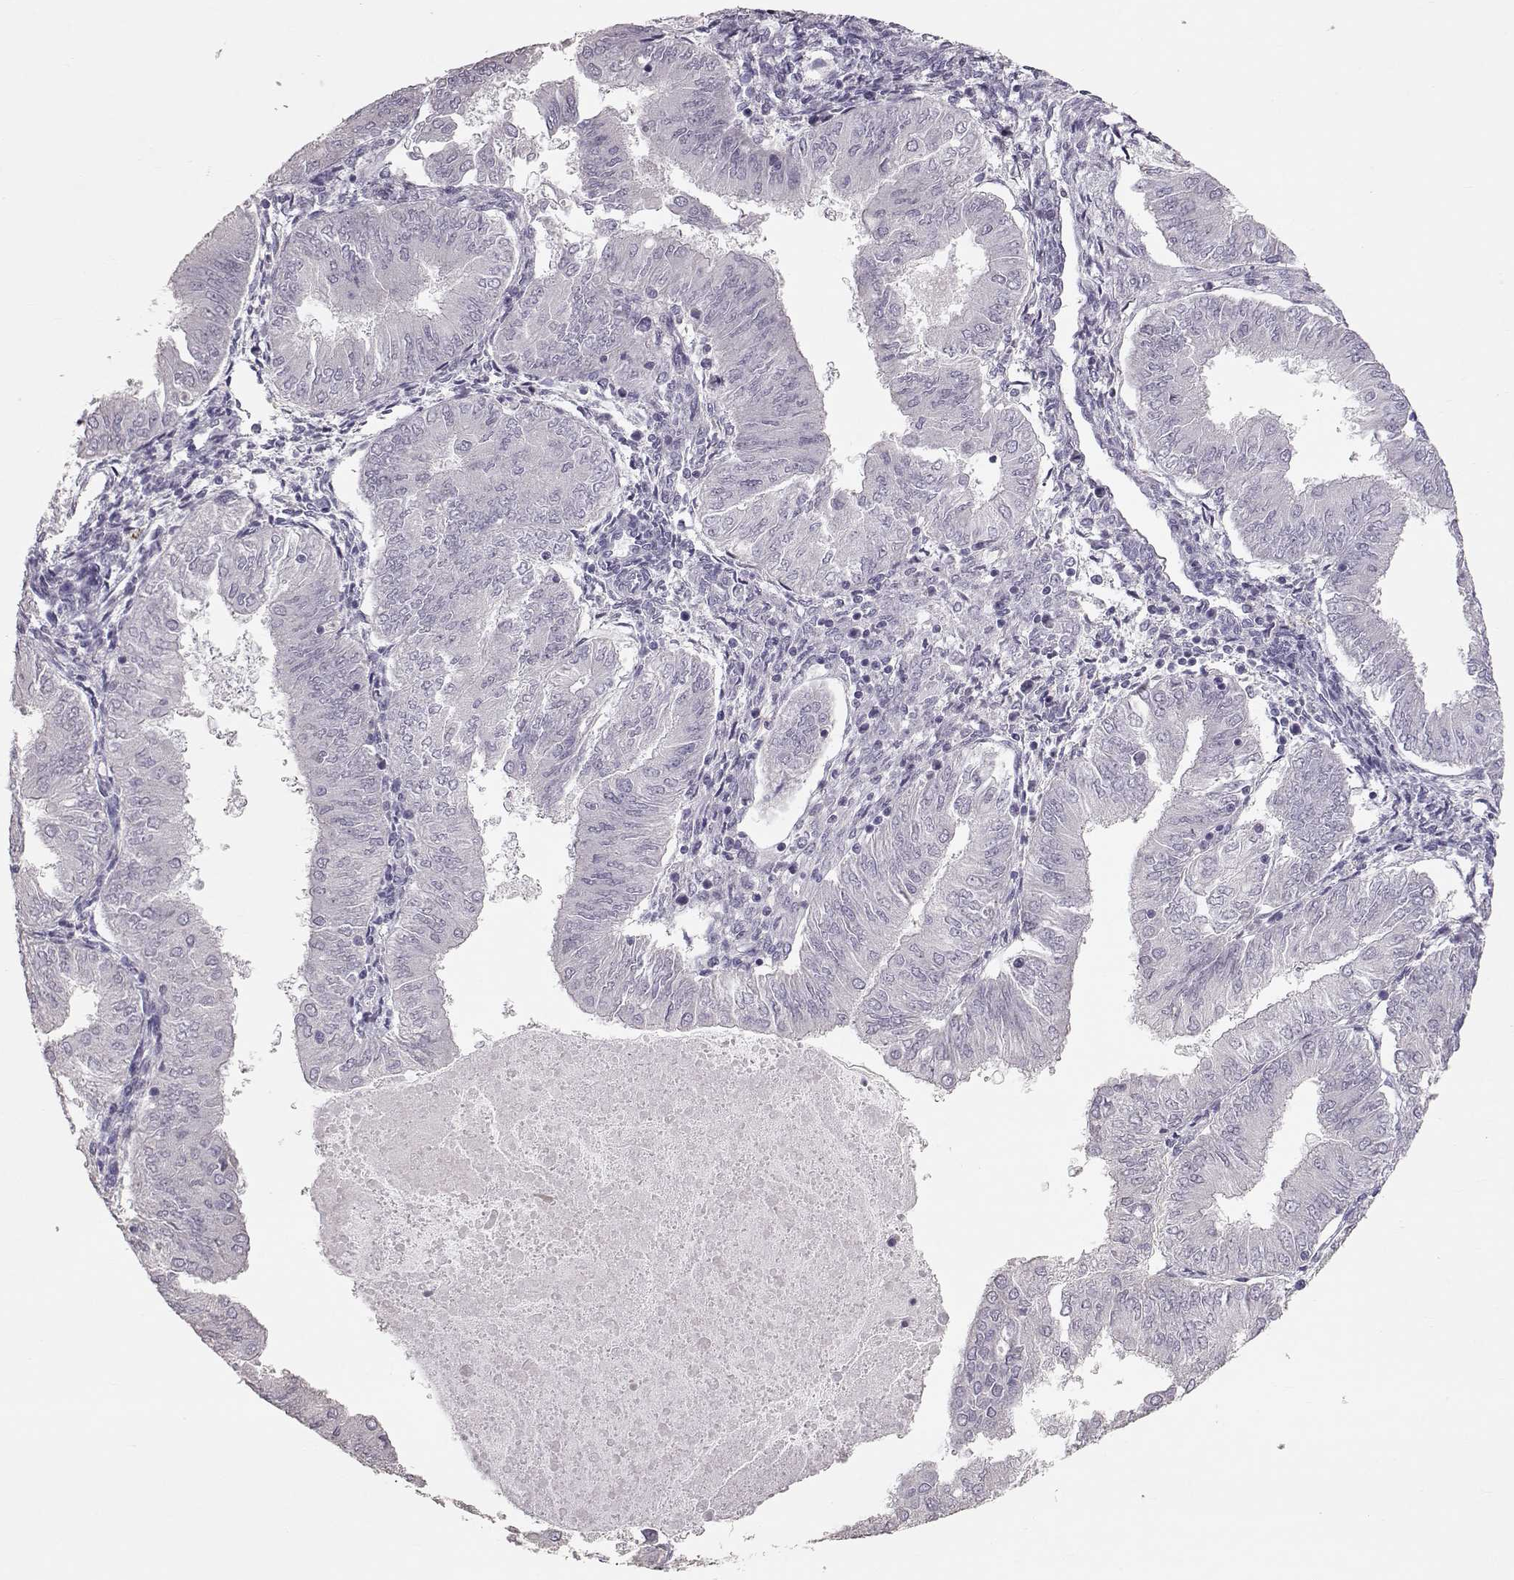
{"staining": {"intensity": "negative", "quantity": "none", "location": "none"}, "tissue": "endometrial cancer", "cell_type": "Tumor cells", "image_type": "cancer", "snomed": [{"axis": "morphology", "description": "Adenocarcinoma, NOS"}, {"axis": "topography", "description": "Endometrium"}], "caption": "DAB (3,3'-diaminobenzidine) immunohistochemical staining of human endometrial cancer (adenocarcinoma) demonstrates no significant positivity in tumor cells. (IHC, brightfield microscopy, high magnification).", "gene": "POU1F1", "patient": {"sex": "female", "age": 53}}